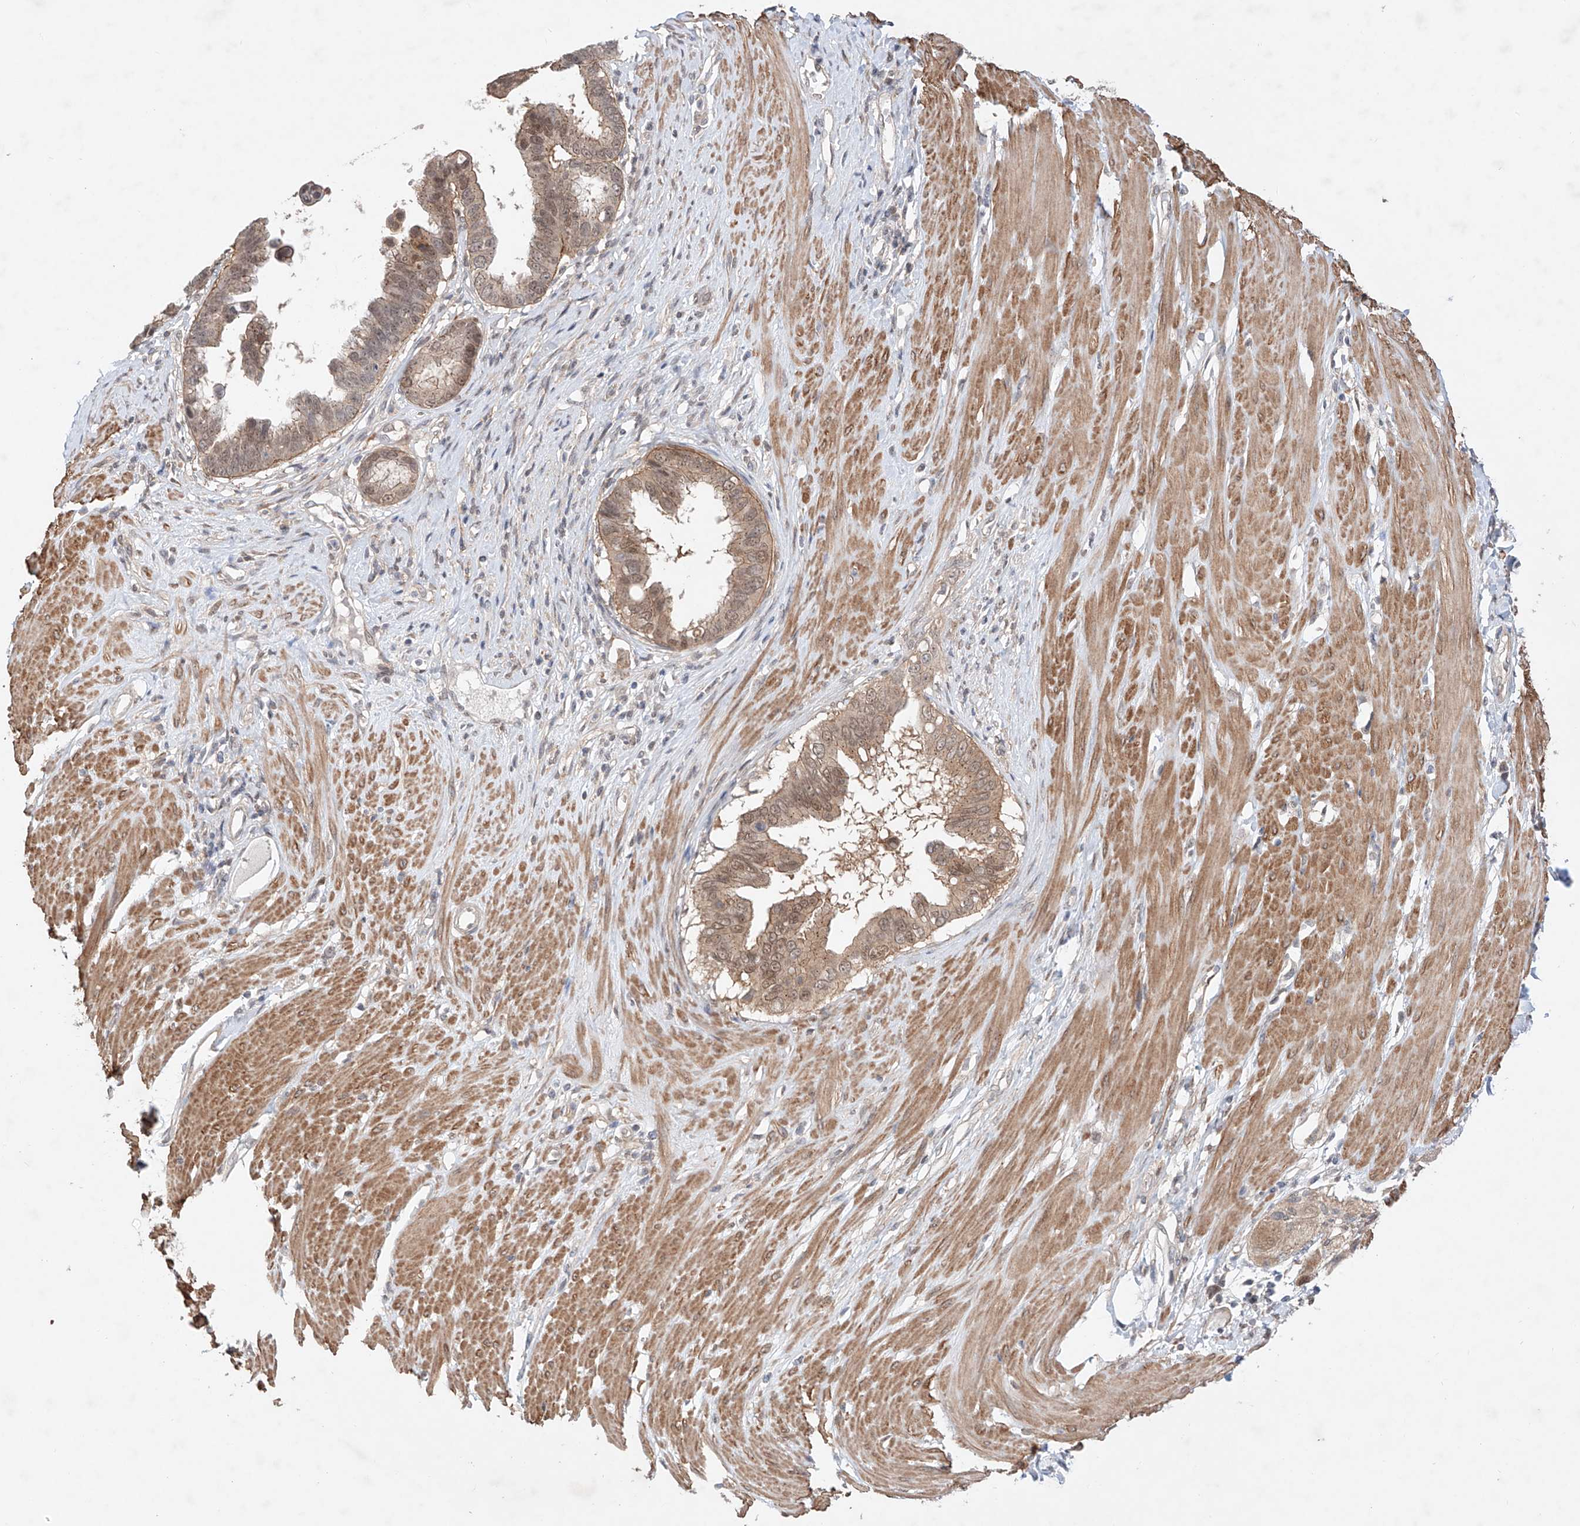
{"staining": {"intensity": "moderate", "quantity": ">75%", "location": "cytoplasmic/membranous"}, "tissue": "pancreatic cancer", "cell_type": "Tumor cells", "image_type": "cancer", "snomed": [{"axis": "morphology", "description": "Adenocarcinoma, NOS"}, {"axis": "topography", "description": "Pancreas"}], "caption": "Immunohistochemical staining of human pancreatic cancer demonstrates moderate cytoplasmic/membranous protein expression in approximately >75% of tumor cells. (DAB IHC with brightfield microscopy, high magnification).", "gene": "TSR2", "patient": {"sex": "female", "age": 56}}